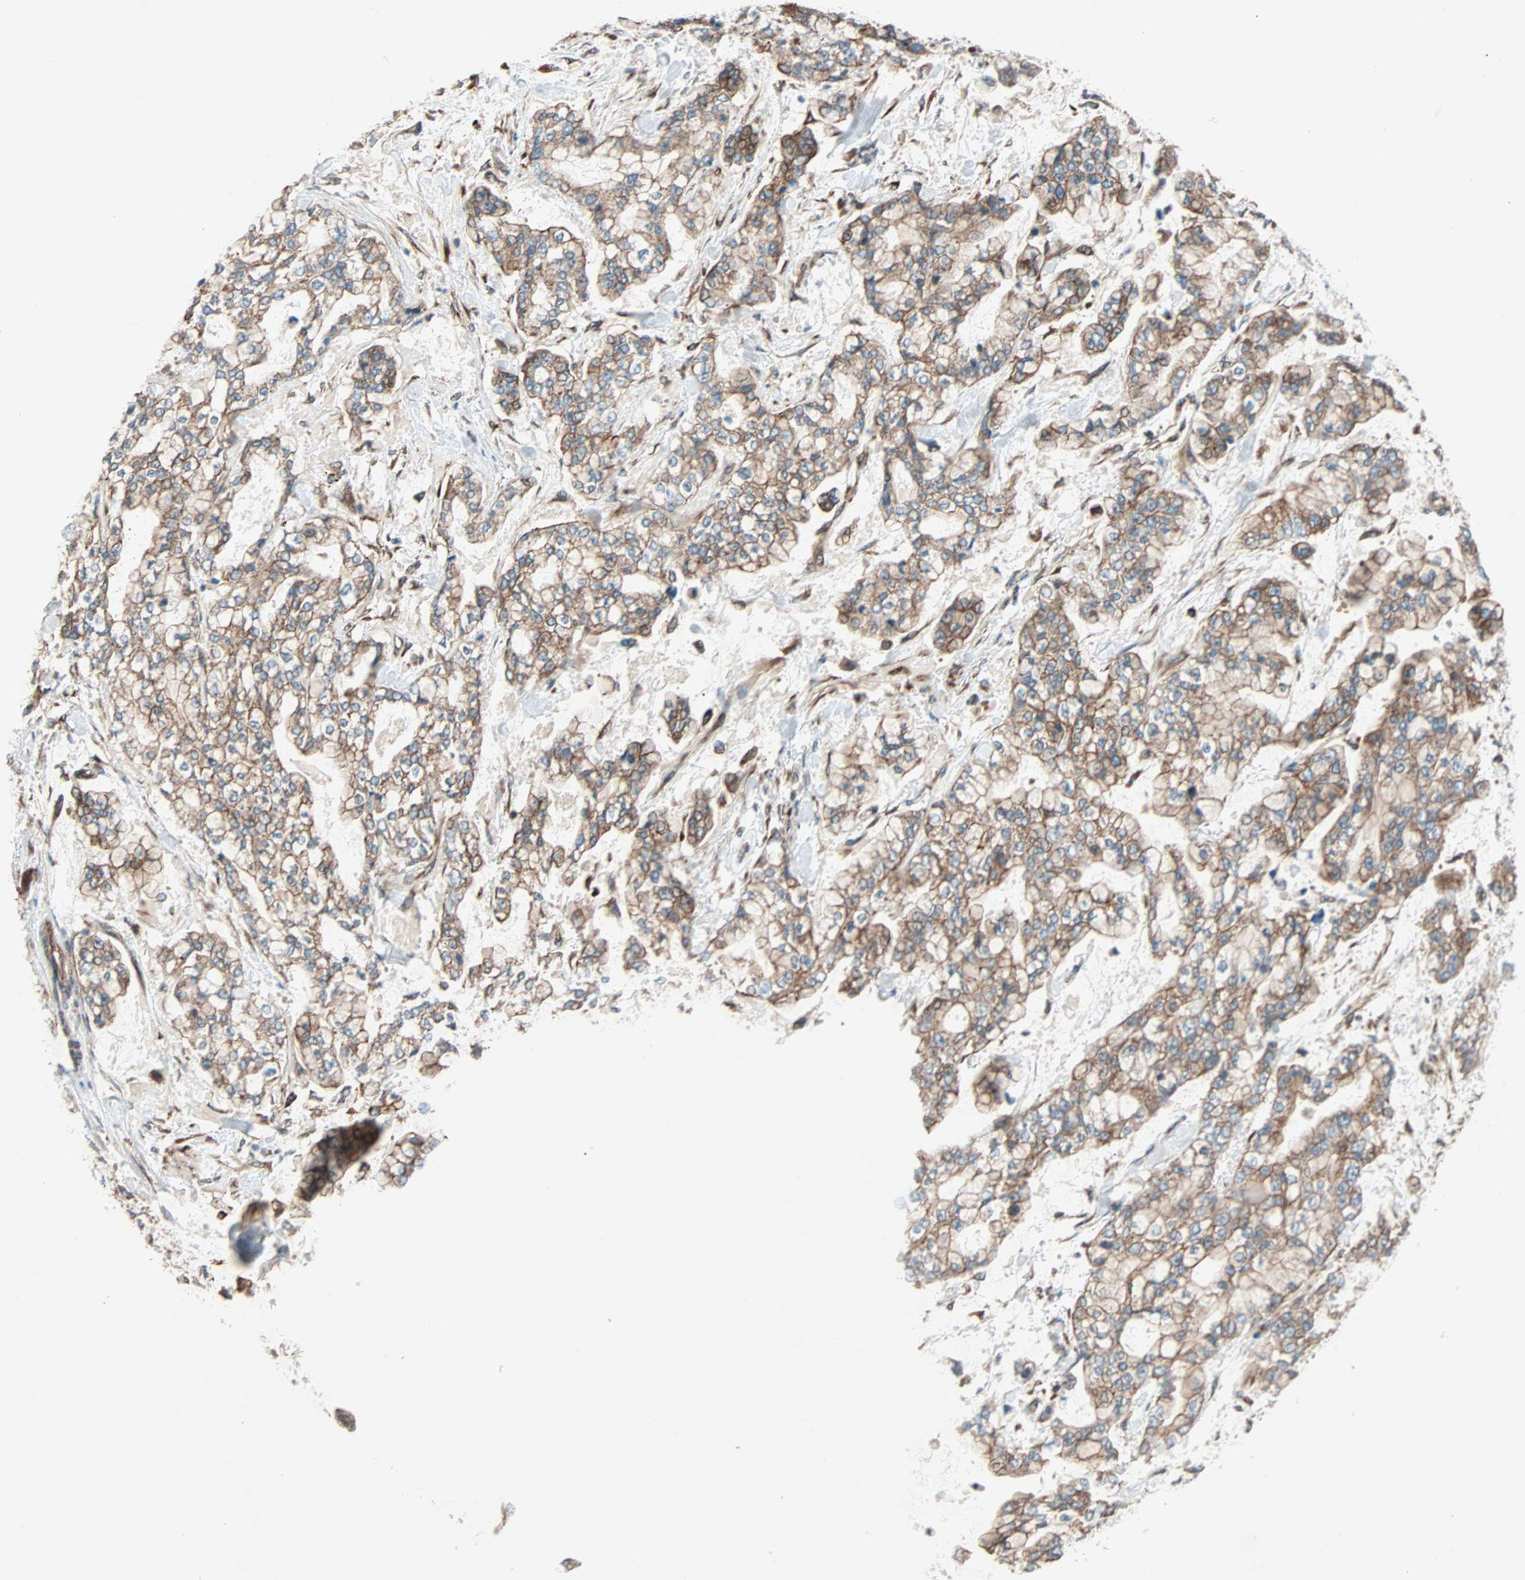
{"staining": {"intensity": "moderate", "quantity": ">75%", "location": "cytoplasmic/membranous"}, "tissue": "stomach cancer", "cell_type": "Tumor cells", "image_type": "cancer", "snomed": [{"axis": "morphology", "description": "Normal tissue, NOS"}, {"axis": "morphology", "description": "Adenocarcinoma, NOS"}, {"axis": "topography", "description": "Stomach, upper"}, {"axis": "topography", "description": "Stomach"}], "caption": "Protein analysis of adenocarcinoma (stomach) tissue displays moderate cytoplasmic/membranous expression in approximately >75% of tumor cells.", "gene": "PHYH", "patient": {"sex": "male", "age": 76}}